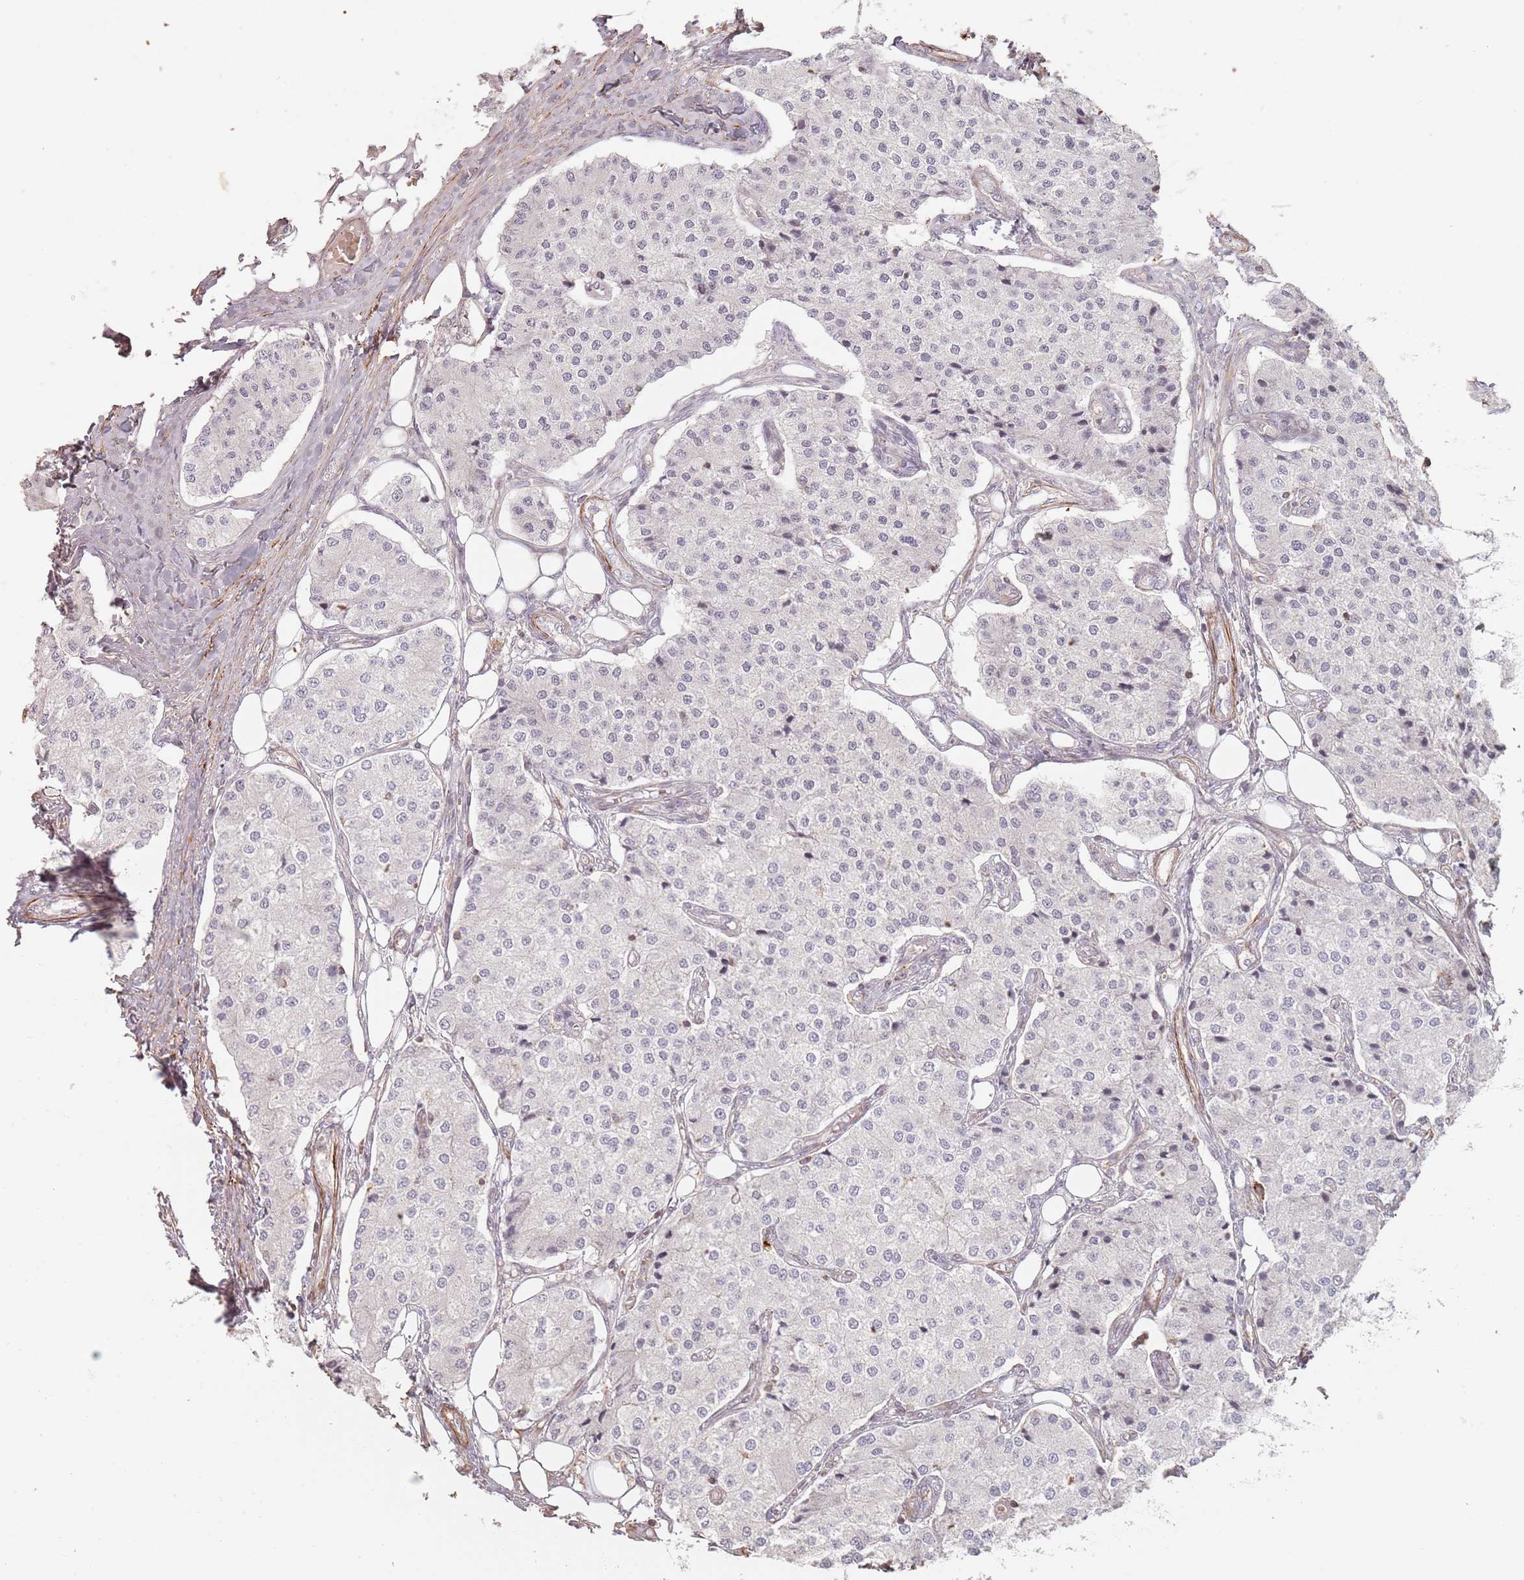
{"staining": {"intensity": "negative", "quantity": "none", "location": "none"}, "tissue": "carcinoid", "cell_type": "Tumor cells", "image_type": "cancer", "snomed": [{"axis": "morphology", "description": "Carcinoid, malignant, NOS"}, {"axis": "topography", "description": "Colon"}], "caption": "Carcinoid (malignant) stained for a protein using immunohistochemistry (IHC) exhibits no staining tumor cells.", "gene": "ADTRP", "patient": {"sex": "female", "age": 52}}